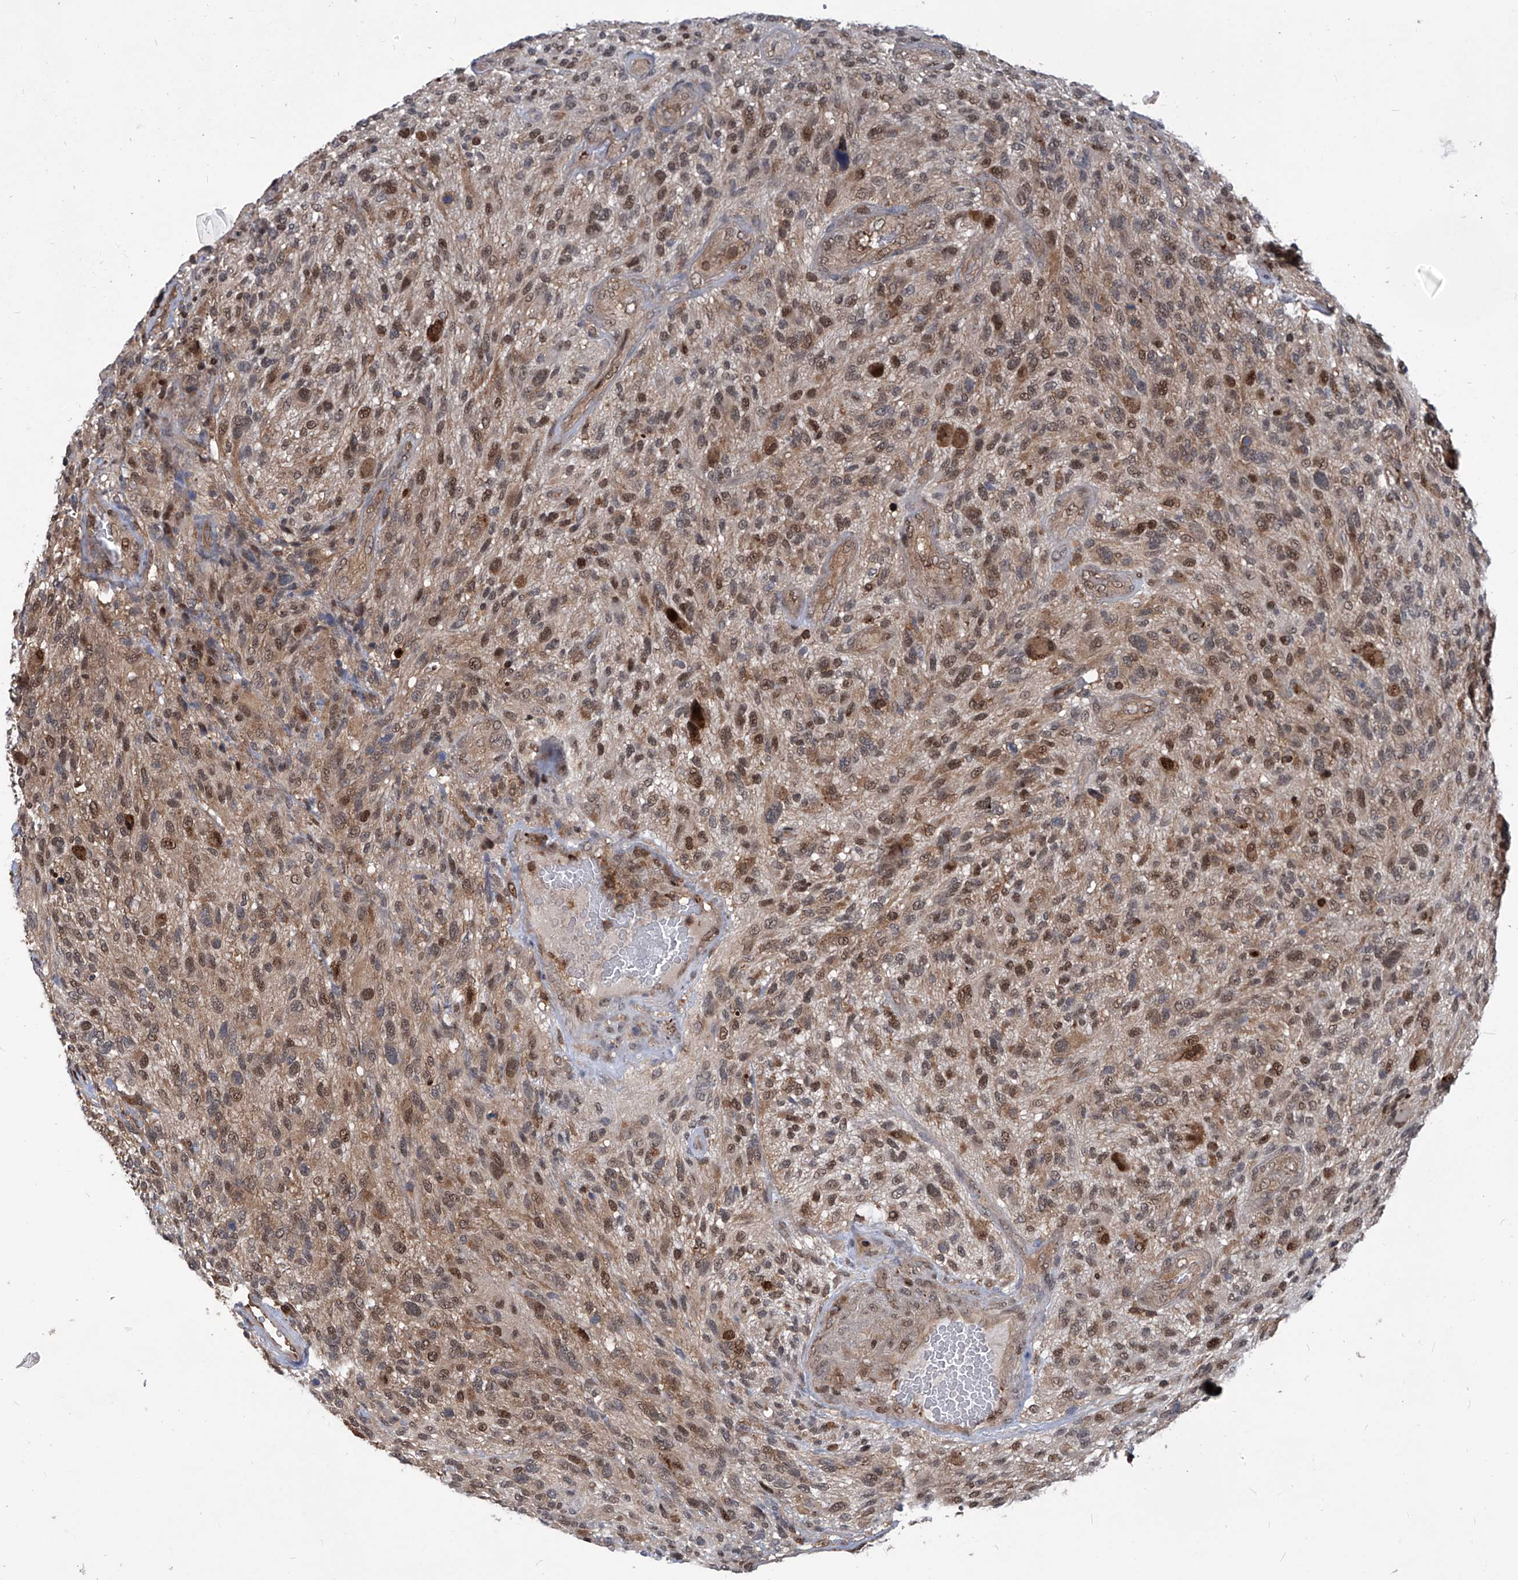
{"staining": {"intensity": "moderate", "quantity": "25%-75%", "location": "cytoplasmic/membranous,nuclear"}, "tissue": "glioma", "cell_type": "Tumor cells", "image_type": "cancer", "snomed": [{"axis": "morphology", "description": "Glioma, malignant, High grade"}, {"axis": "topography", "description": "Brain"}], "caption": "Glioma stained for a protein demonstrates moderate cytoplasmic/membranous and nuclear positivity in tumor cells. The staining was performed using DAB, with brown indicating positive protein expression. Nuclei are stained blue with hematoxylin.", "gene": "PSMB1", "patient": {"sex": "male", "age": 47}}